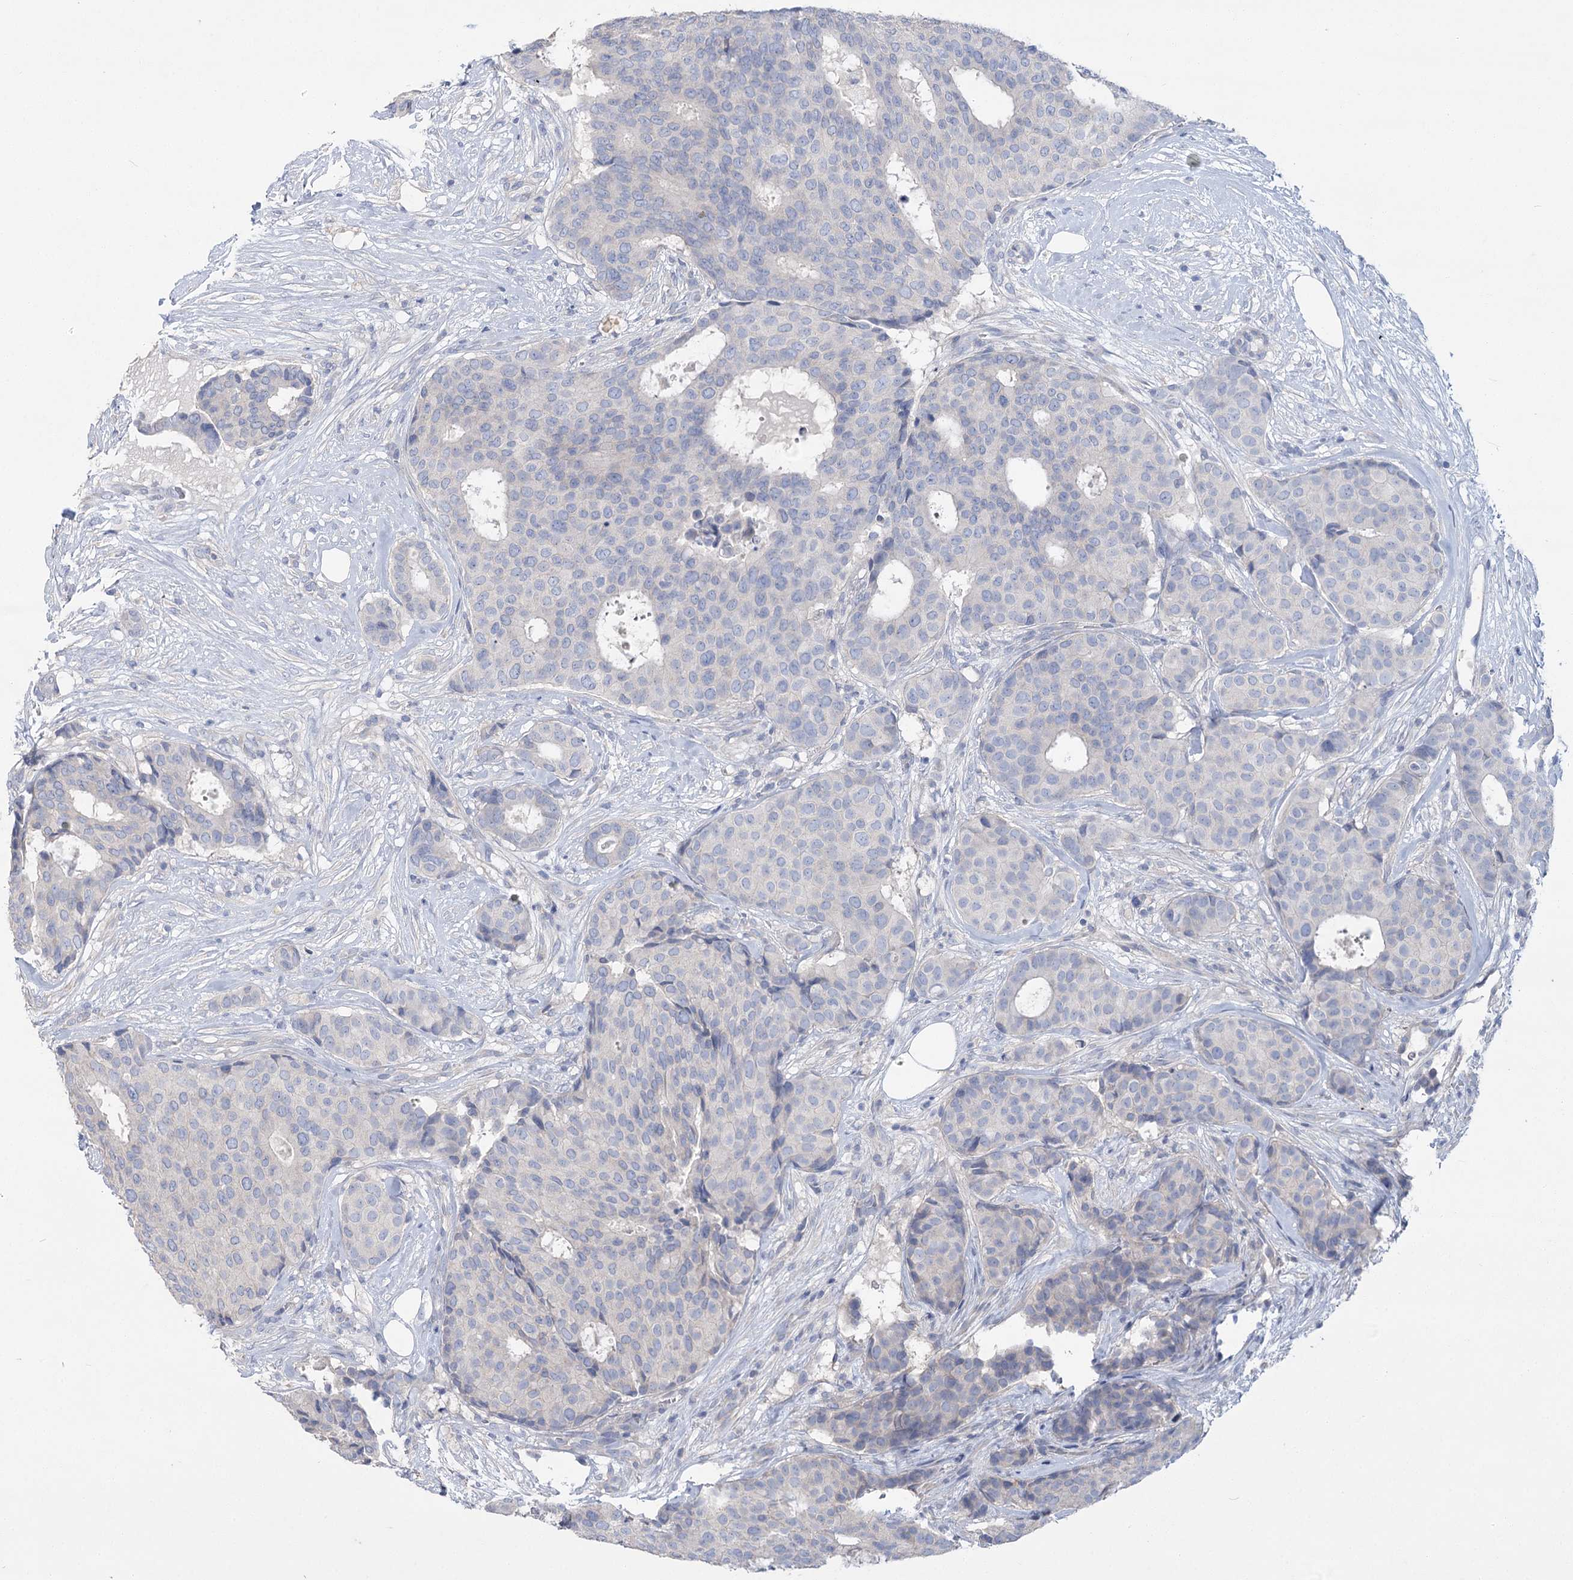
{"staining": {"intensity": "negative", "quantity": "none", "location": "none"}, "tissue": "breast cancer", "cell_type": "Tumor cells", "image_type": "cancer", "snomed": [{"axis": "morphology", "description": "Duct carcinoma"}, {"axis": "topography", "description": "Breast"}], "caption": "Immunohistochemistry (IHC) of human breast cancer shows no expression in tumor cells.", "gene": "SLC9A3", "patient": {"sex": "female", "age": 75}}